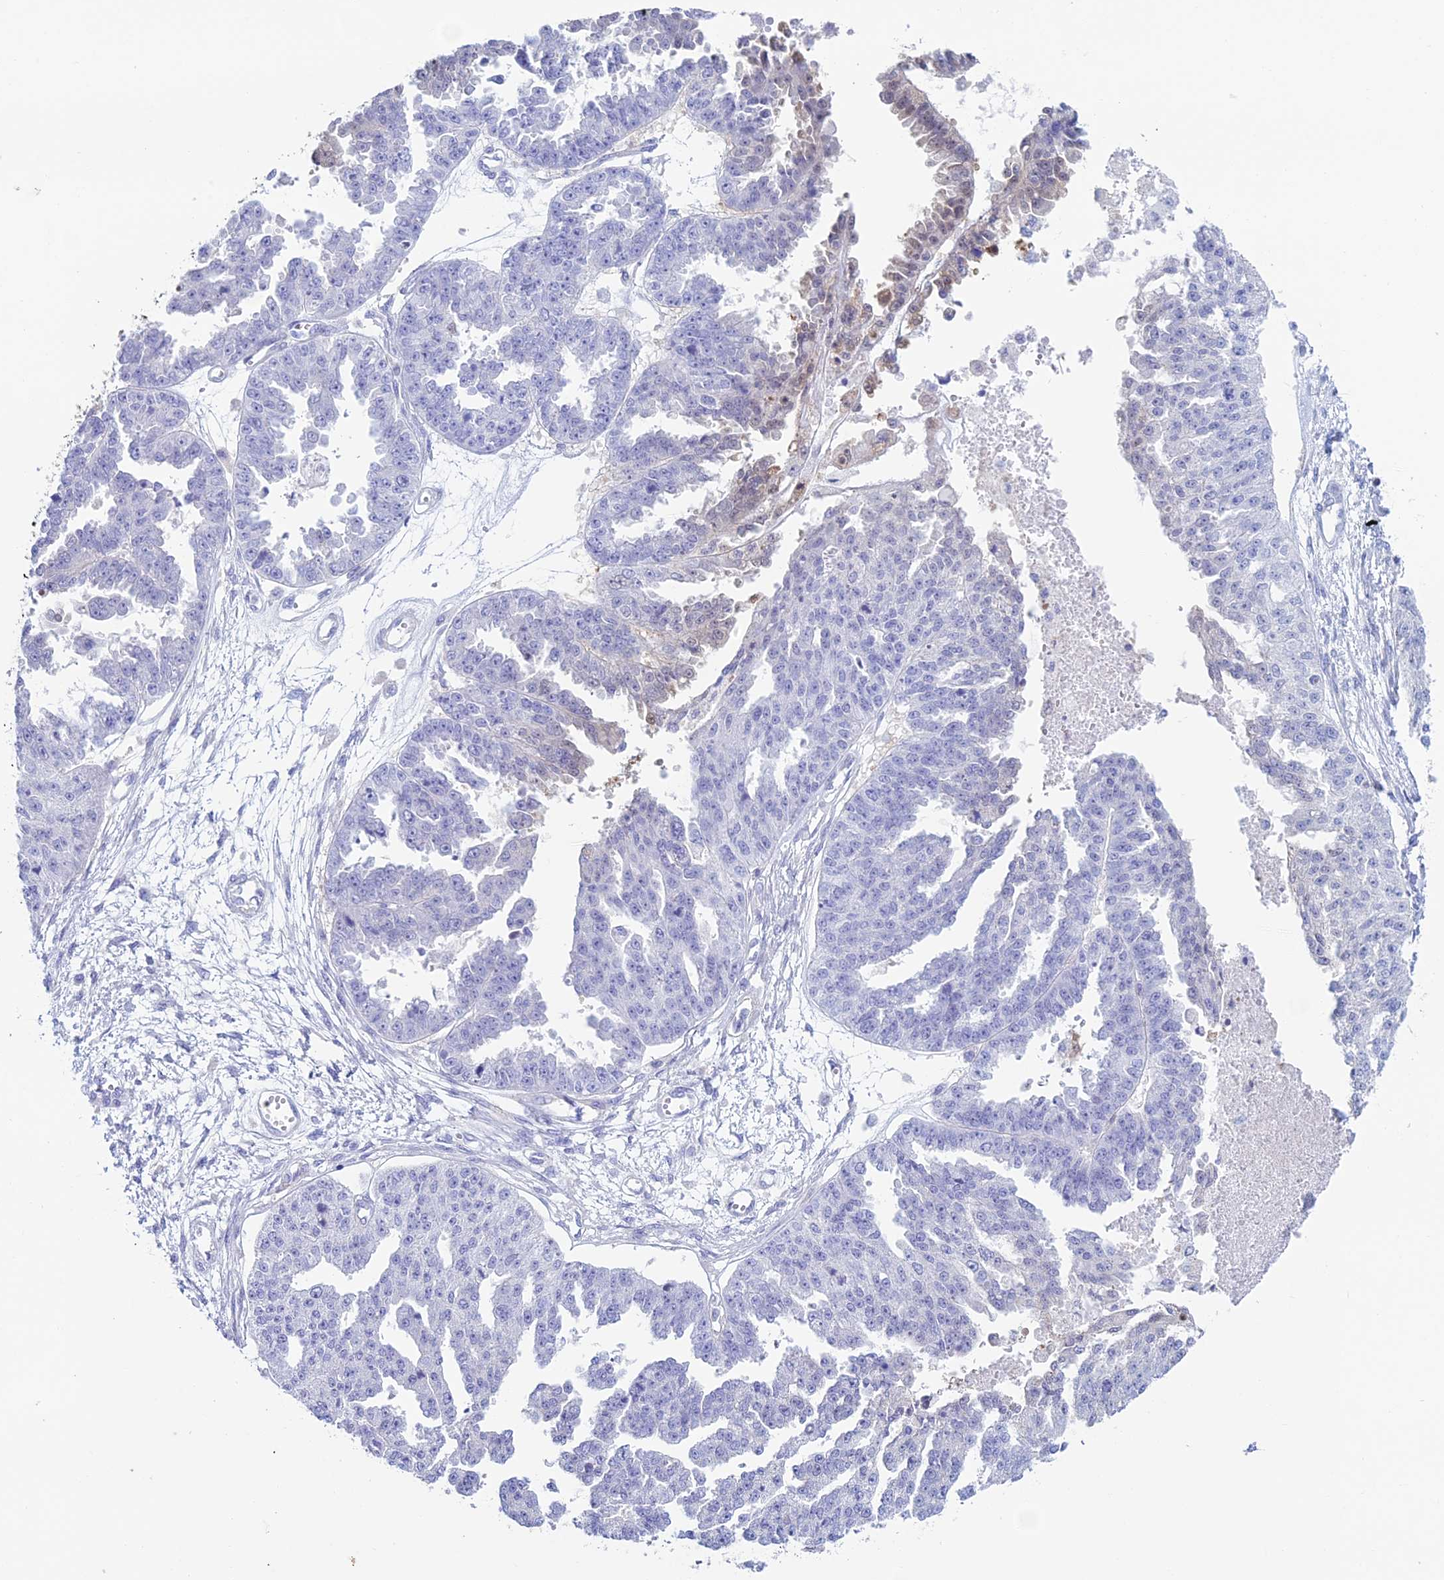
{"staining": {"intensity": "negative", "quantity": "none", "location": "none"}, "tissue": "ovarian cancer", "cell_type": "Tumor cells", "image_type": "cancer", "snomed": [{"axis": "morphology", "description": "Cystadenocarcinoma, serous, NOS"}, {"axis": "topography", "description": "Ovary"}], "caption": "Serous cystadenocarcinoma (ovarian) was stained to show a protein in brown. There is no significant positivity in tumor cells.", "gene": "KCNK17", "patient": {"sex": "female", "age": 58}}